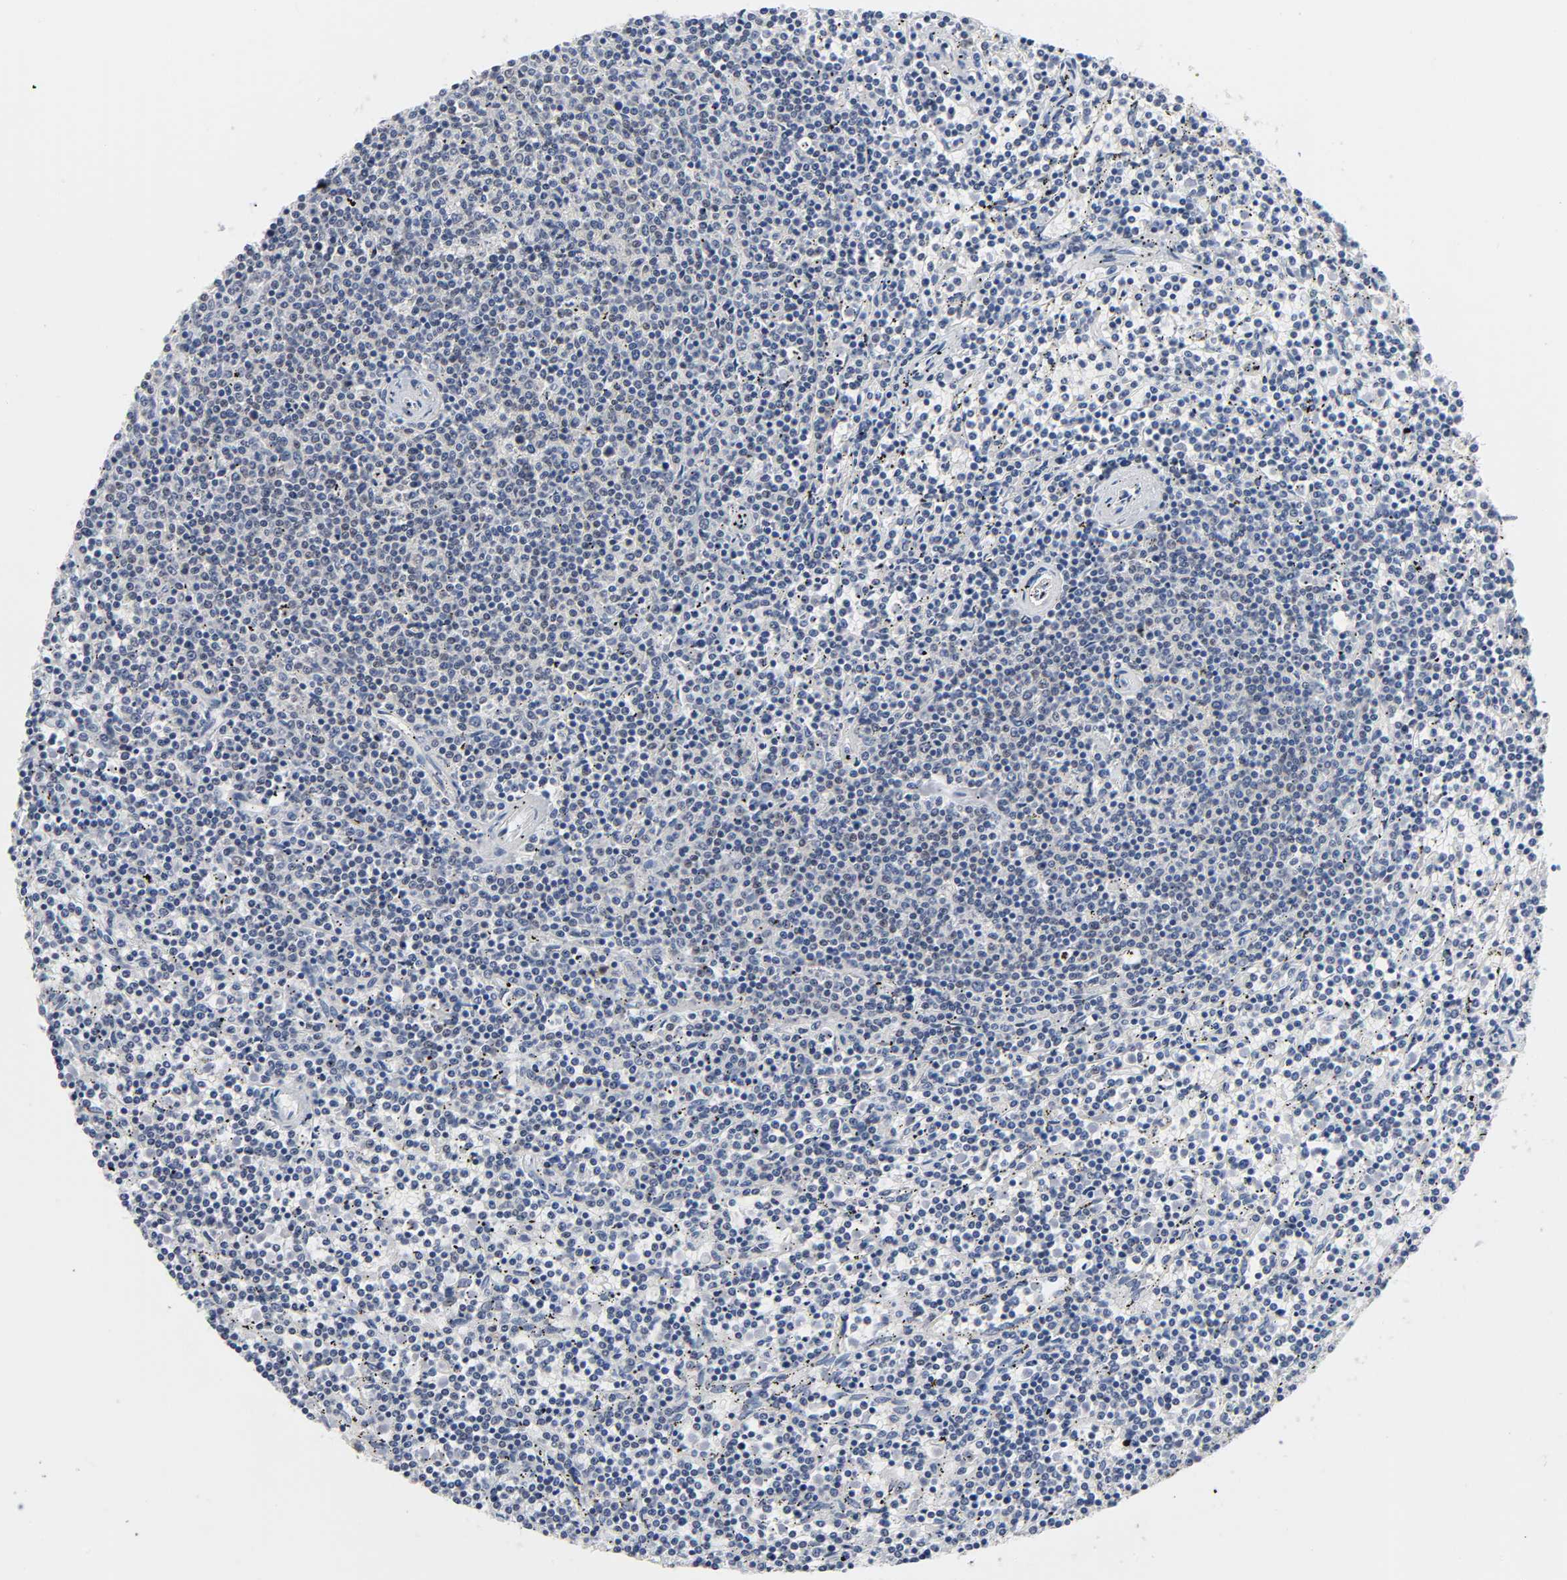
{"staining": {"intensity": "negative", "quantity": "none", "location": "none"}, "tissue": "lymphoma", "cell_type": "Tumor cells", "image_type": "cancer", "snomed": [{"axis": "morphology", "description": "Malignant lymphoma, non-Hodgkin's type, Low grade"}, {"axis": "topography", "description": "Spleen"}], "caption": "IHC micrograph of neoplastic tissue: human lymphoma stained with DAB (3,3'-diaminobenzidine) shows no significant protein expression in tumor cells. Brightfield microscopy of immunohistochemistry stained with DAB (brown) and hematoxylin (blue), captured at high magnification.", "gene": "WEE1", "patient": {"sex": "female", "age": 50}}